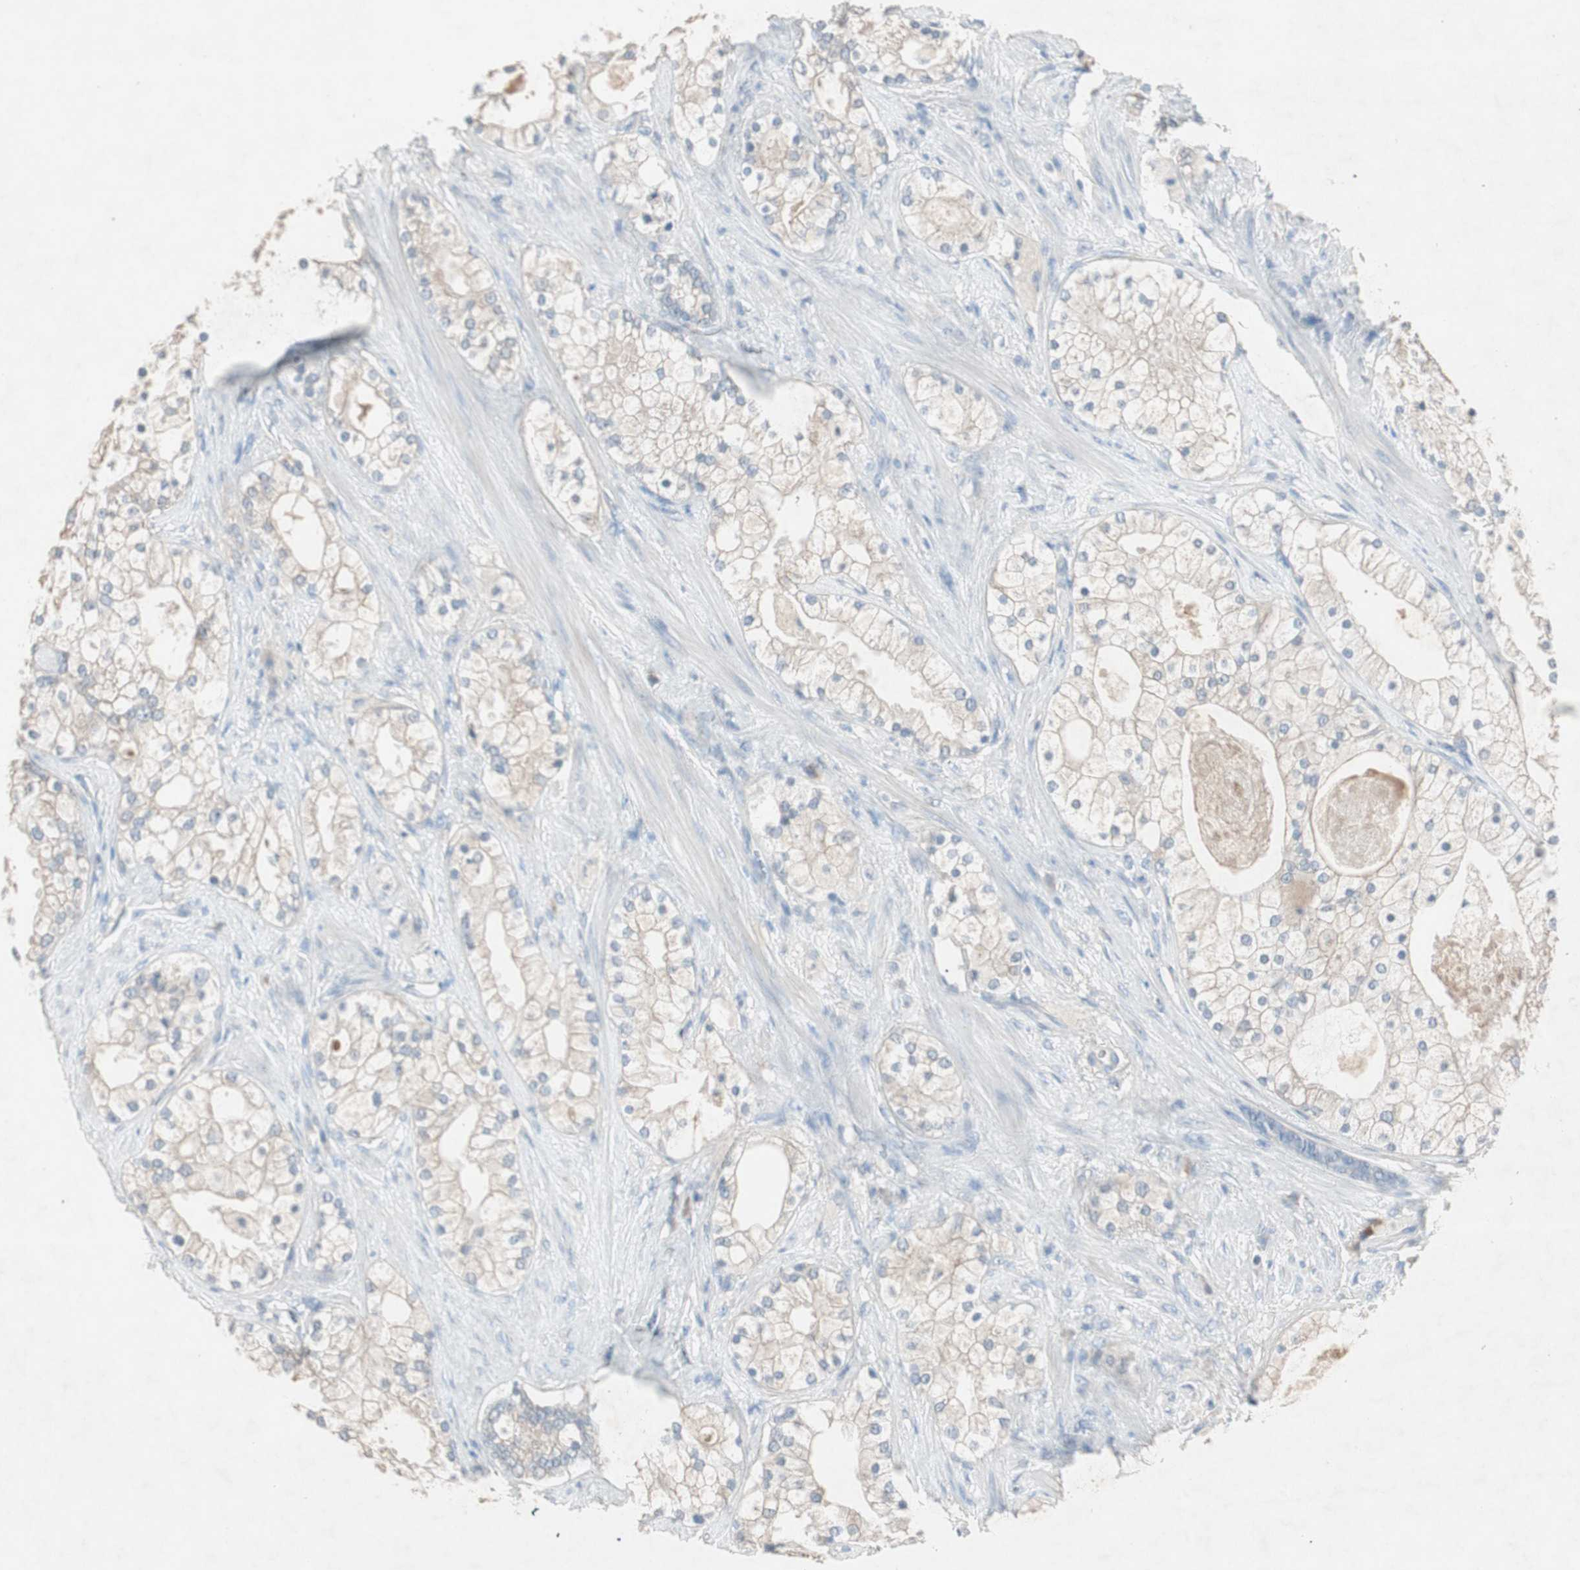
{"staining": {"intensity": "weak", "quantity": ">75%", "location": "cytoplasmic/membranous"}, "tissue": "prostate cancer", "cell_type": "Tumor cells", "image_type": "cancer", "snomed": [{"axis": "morphology", "description": "Adenocarcinoma, Low grade"}, {"axis": "topography", "description": "Prostate"}], "caption": "Human low-grade adenocarcinoma (prostate) stained with a protein marker shows weak staining in tumor cells.", "gene": "KHK", "patient": {"sex": "male", "age": 58}}